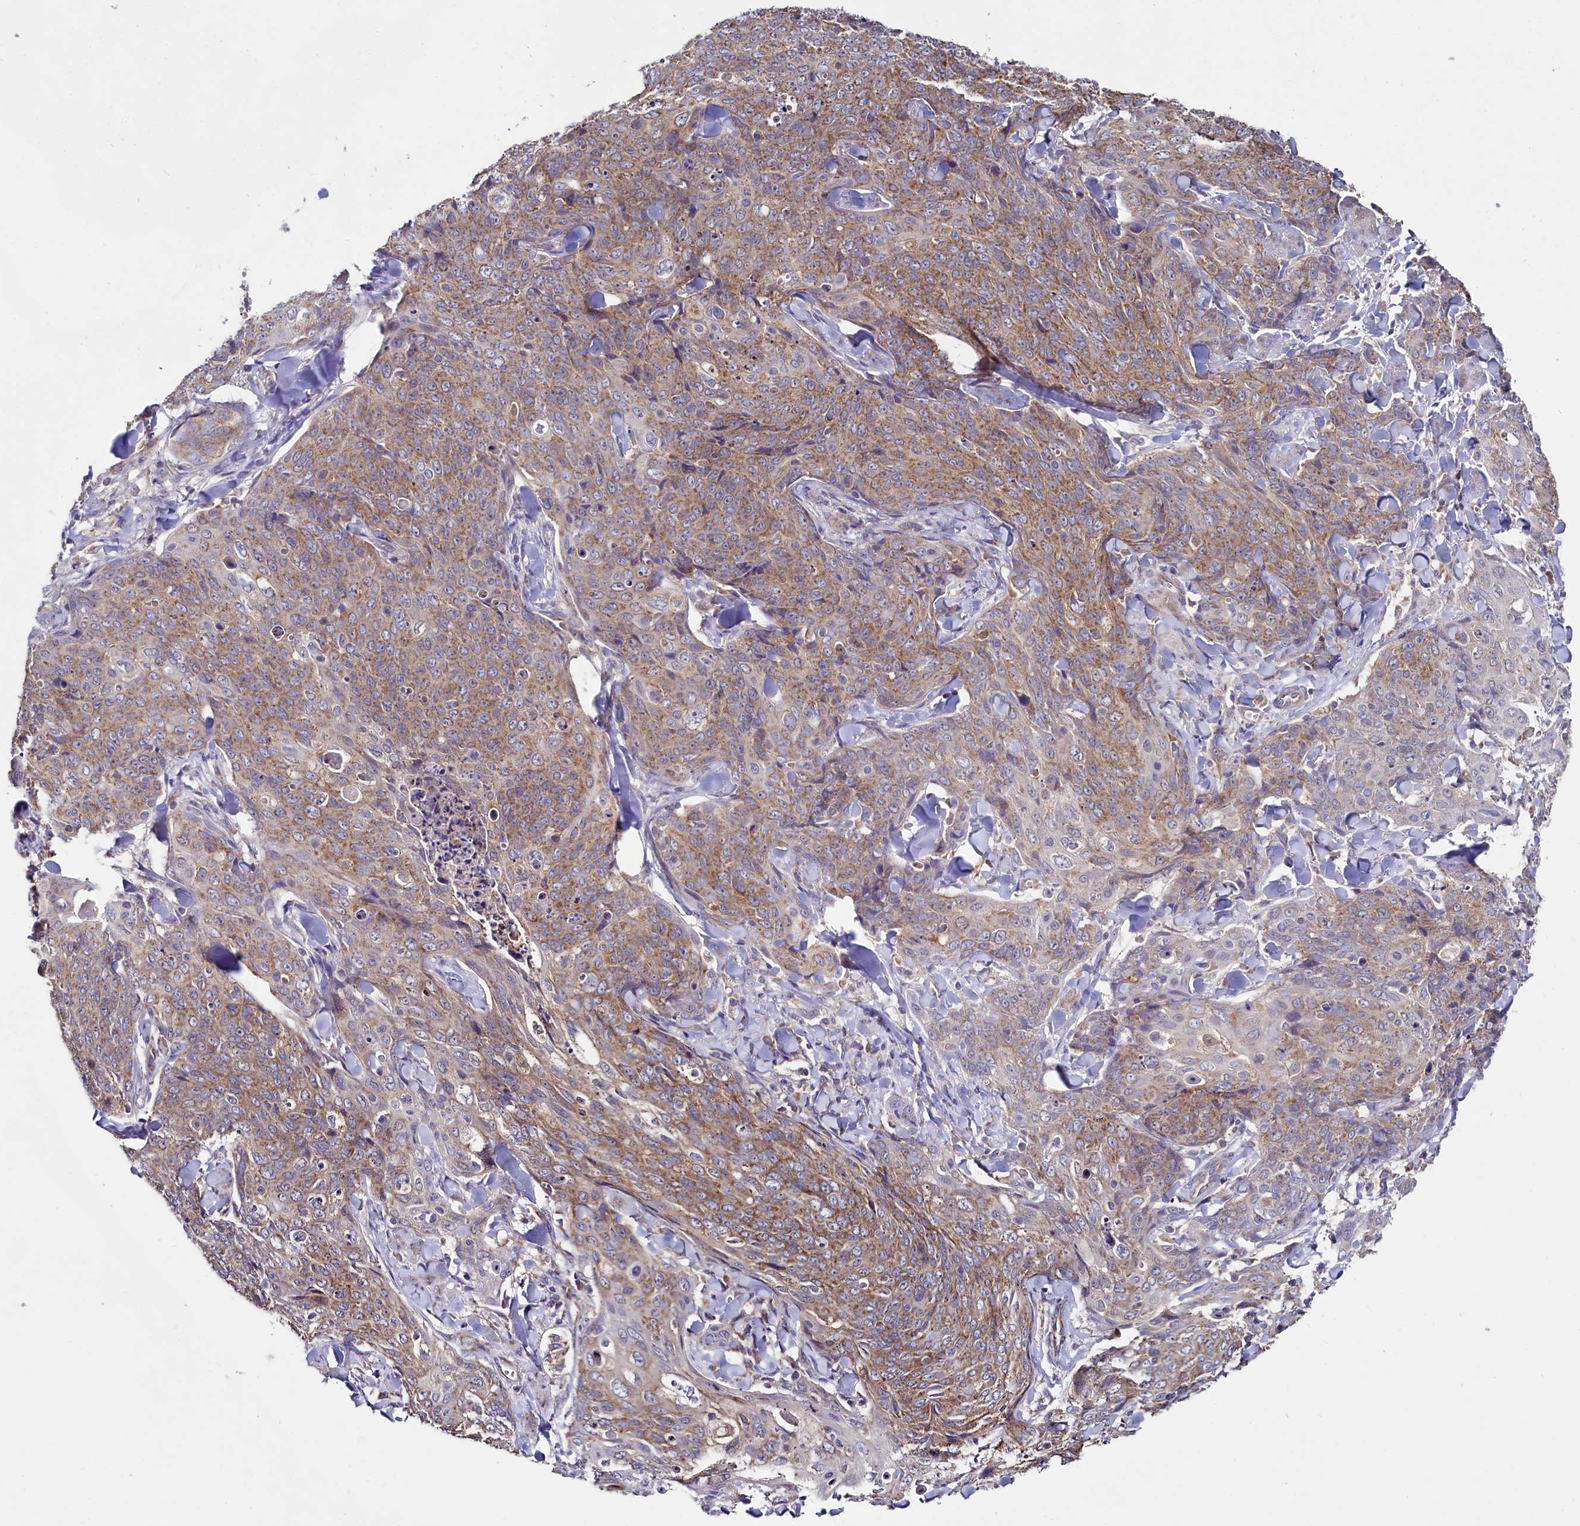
{"staining": {"intensity": "moderate", "quantity": "25%-75%", "location": "cytoplasmic/membranous"}, "tissue": "skin cancer", "cell_type": "Tumor cells", "image_type": "cancer", "snomed": [{"axis": "morphology", "description": "Squamous cell carcinoma, NOS"}, {"axis": "topography", "description": "Skin"}, {"axis": "topography", "description": "Vulva"}], "caption": "Immunohistochemical staining of squamous cell carcinoma (skin) displays moderate cytoplasmic/membranous protein expression in about 25%-75% of tumor cells.", "gene": "MRPL57", "patient": {"sex": "female", "age": 85}}